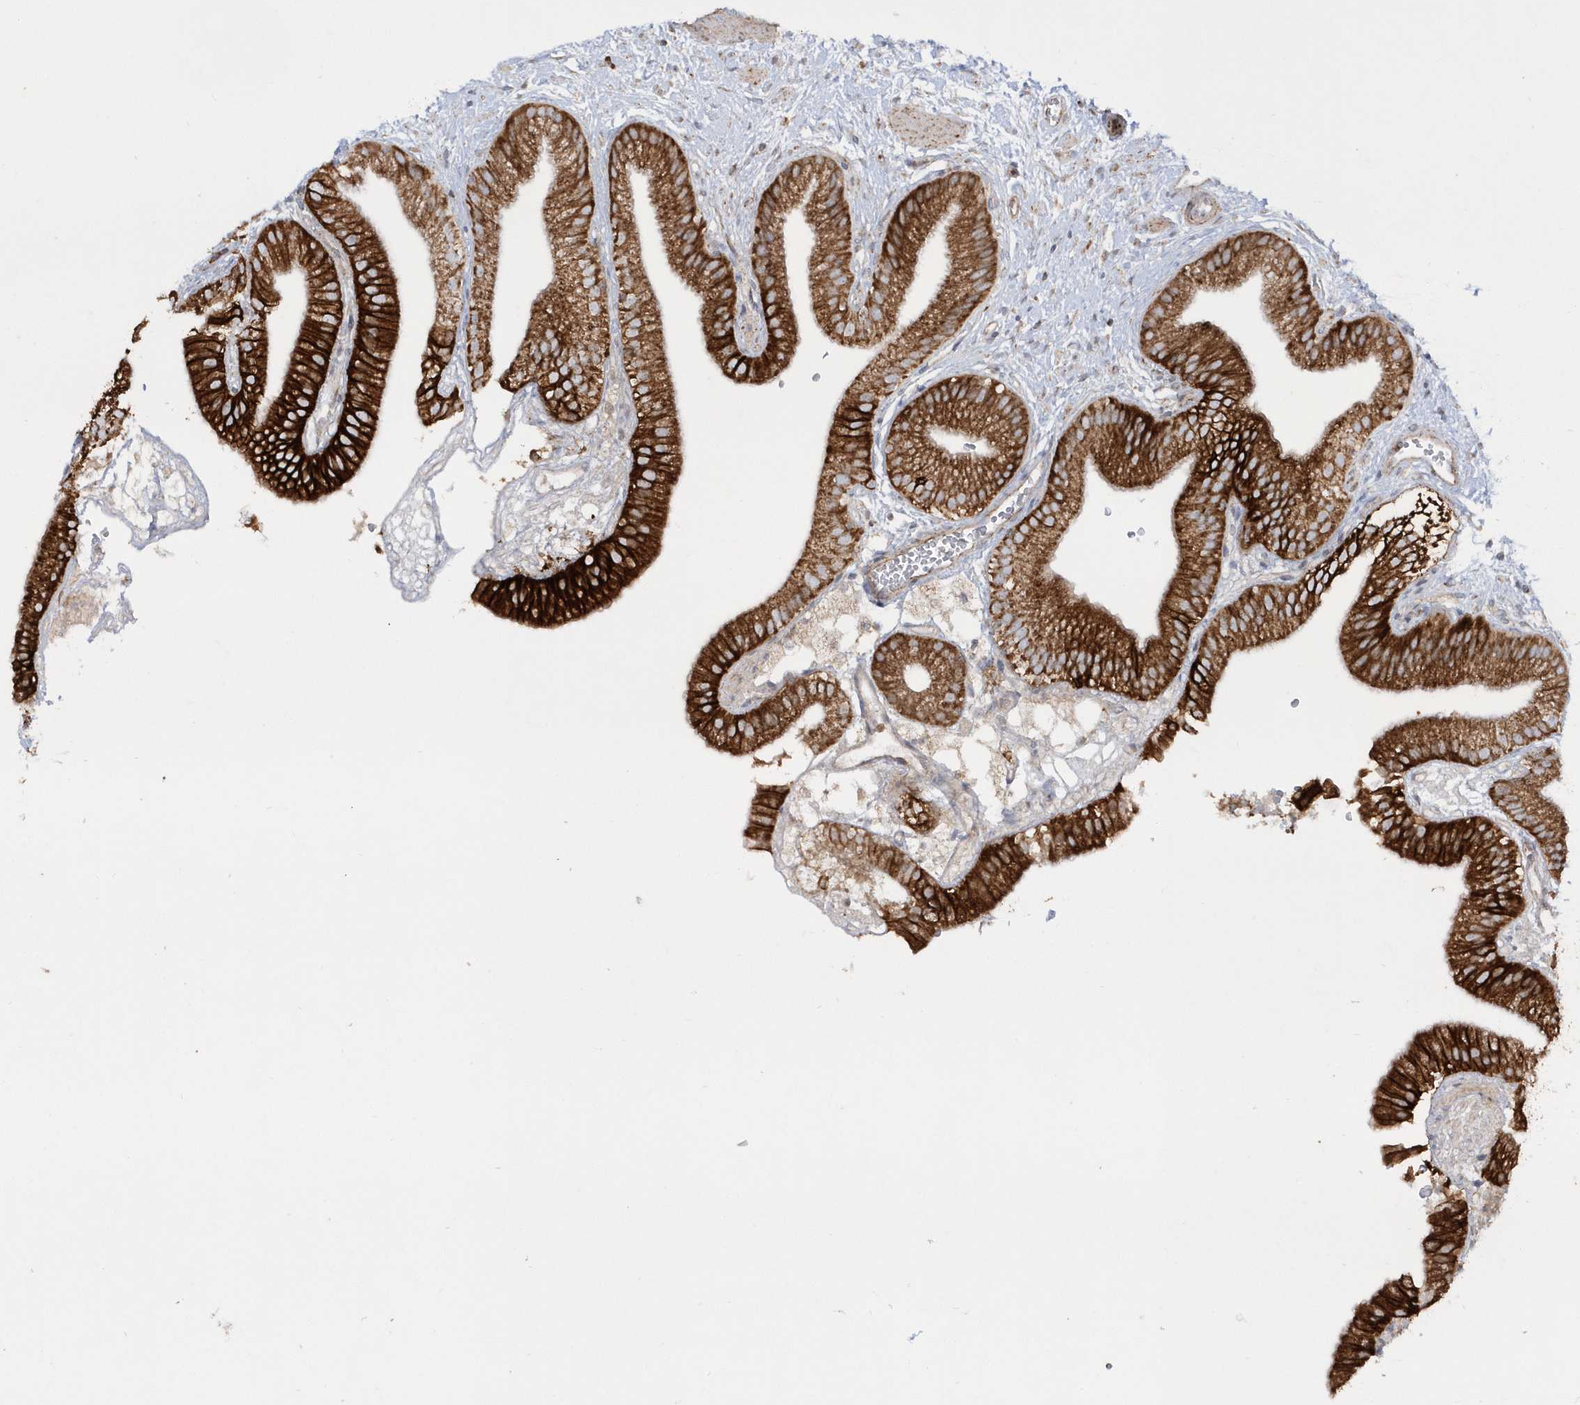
{"staining": {"intensity": "strong", "quantity": ">75%", "location": "cytoplasmic/membranous"}, "tissue": "gallbladder", "cell_type": "Glandular cells", "image_type": "normal", "snomed": [{"axis": "morphology", "description": "Normal tissue, NOS"}, {"axis": "topography", "description": "Gallbladder"}], "caption": "Protein staining exhibits strong cytoplasmic/membranous expression in about >75% of glandular cells in unremarkable gallbladder. (Stains: DAB in brown, nuclei in blue, Microscopy: brightfield microscopy at high magnification).", "gene": "SH3BP2", "patient": {"sex": "male", "age": 55}}